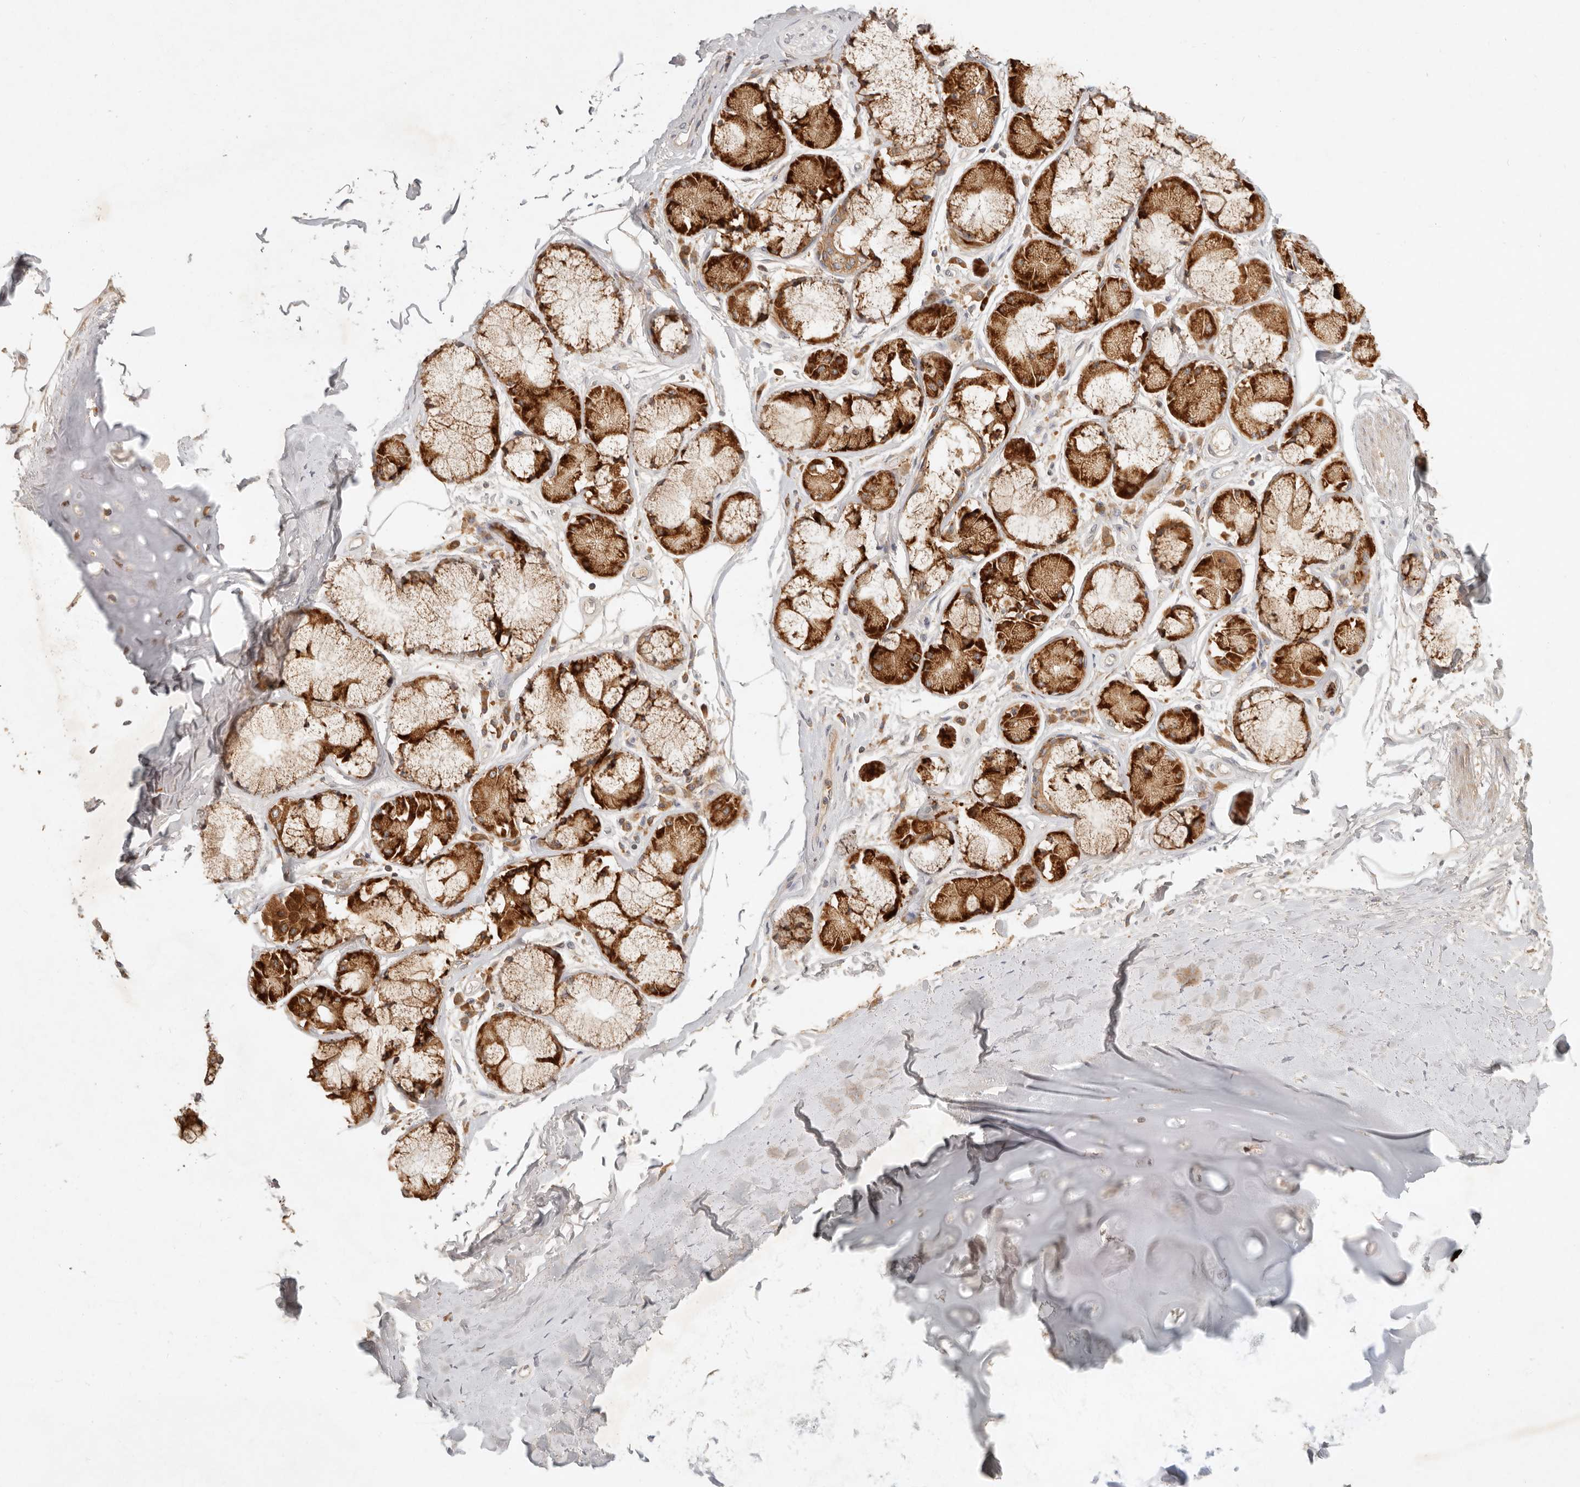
{"staining": {"intensity": "weak", "quantity": "25%-75%", "location": "cytoplasmic/membranous"}, "tissue": "adipose tissue", "cell_type": "Adipocytes", "image_type": "normal", "snomed": [{"axis": "morphology", "description": "Normal tissue, NOS"}, {"axis": "topography", "description": "Bronchus"}], "caption": "Unremarkable adipose tissue reveals weak cytoplasmic/membranous staining in about 25%-75% of adipocytes, visualized by immunohistochemistry. (Brightfield microscopy of DAB IHC at high magnification).", "gene": "ARHGEF10L", "patient": {"sex": "male", "age": 66}}